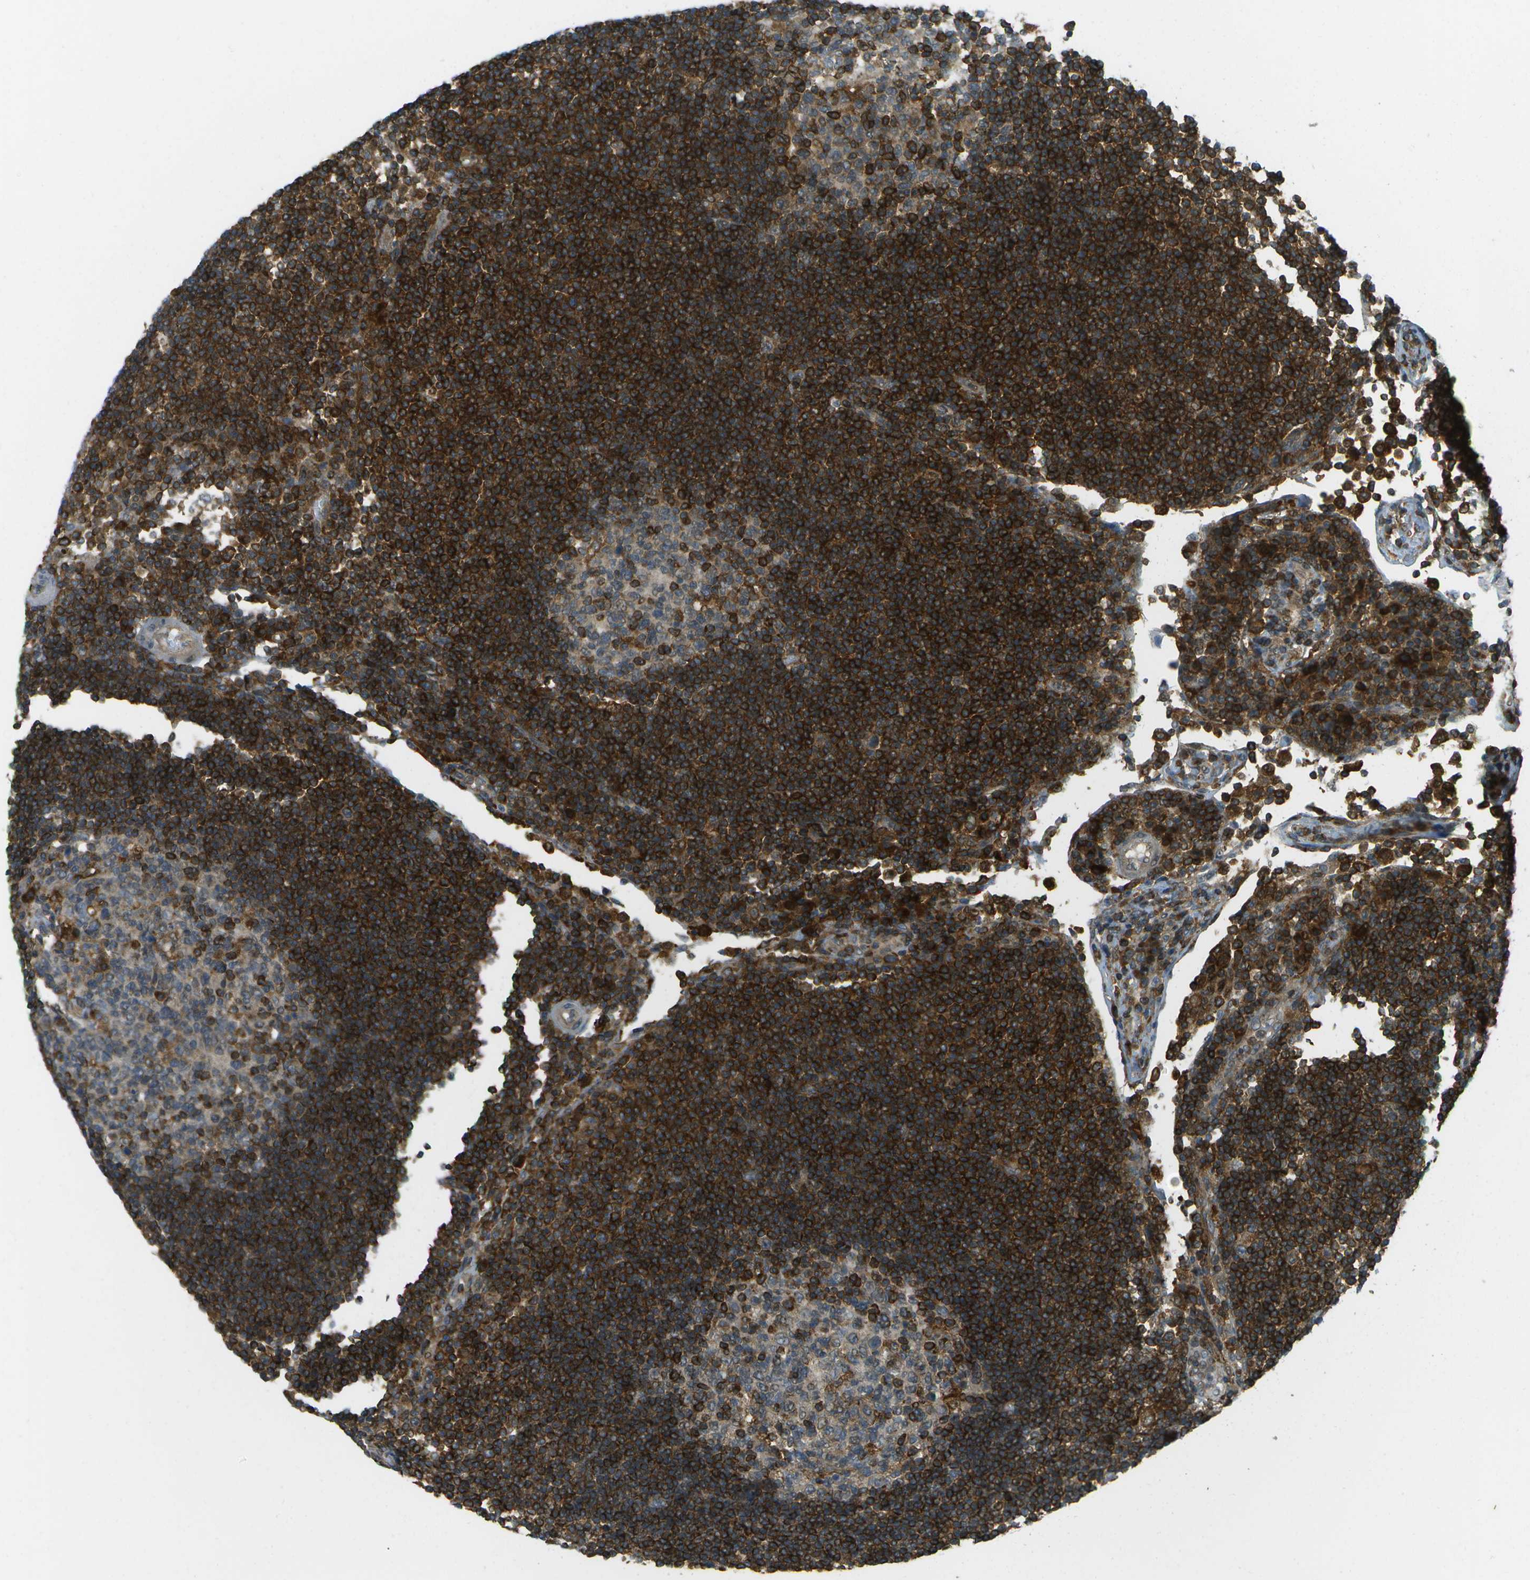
{"staining": {"intensity": "strong", "quantity": "<25%", "location": "cytoplasmic/membranous"}, "tissue": "lymph node", "cell_type": "Germinal center cells", "image_type": "normal", "snomed": [{"axis": "morphology", "description": "Normal tissue, NOS"}, {"axis": "topography", "description": "Lymph node"}], "caption": "Brown immunohistochemical staining in benign lymph node demonstrates strong cytoplasmic/membranous staining in about <25% of germinal center cells. (DAB (3,3'-diaminobenzidine) = brown stain, brightfield microscopy at high magnification).", "gene": "TMTC1", "patient": {"sex": "female", "age": 53}}